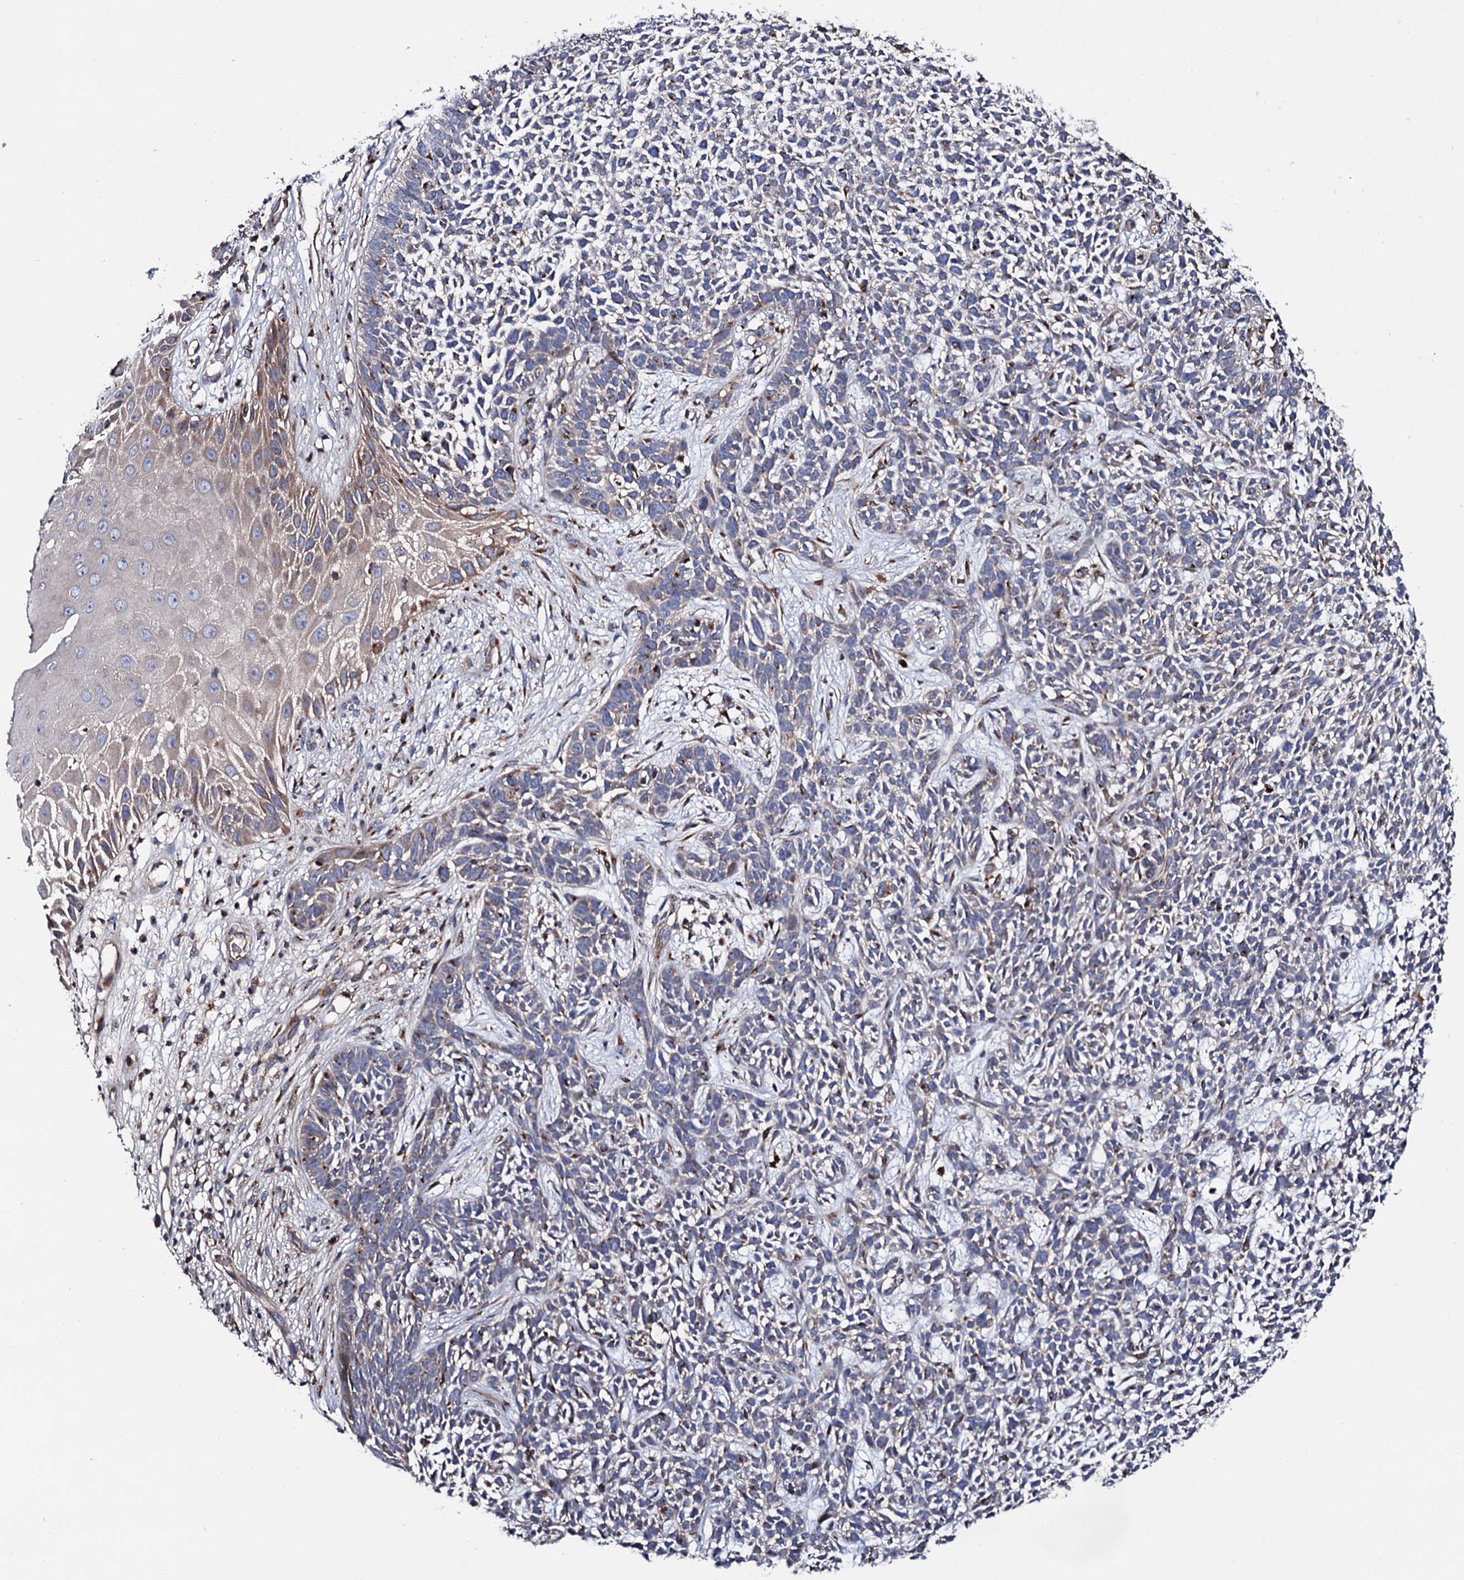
{"staining": {"intensity": "weak", "quantity": "<25%", "location": "cytoplasmic/membranous"}, "tissue": "skin cancer", "cell_type": "Tumor cells", "image_type": "cancer", "snomed": [{"axis": "morphology", "description": "Basal cell carcinoma"}, {"axis": "topography", "description": "Skin"}], "caption": "DAB (3,3'-diaminobenzidine) immunohistochemical staining of human skin basal cell carcinoma reveals no significant positivity in tumor cells. Nuclei are stained in blue.", "gene": "PLET1", "patient": {"sex": "female", "age": 84}}